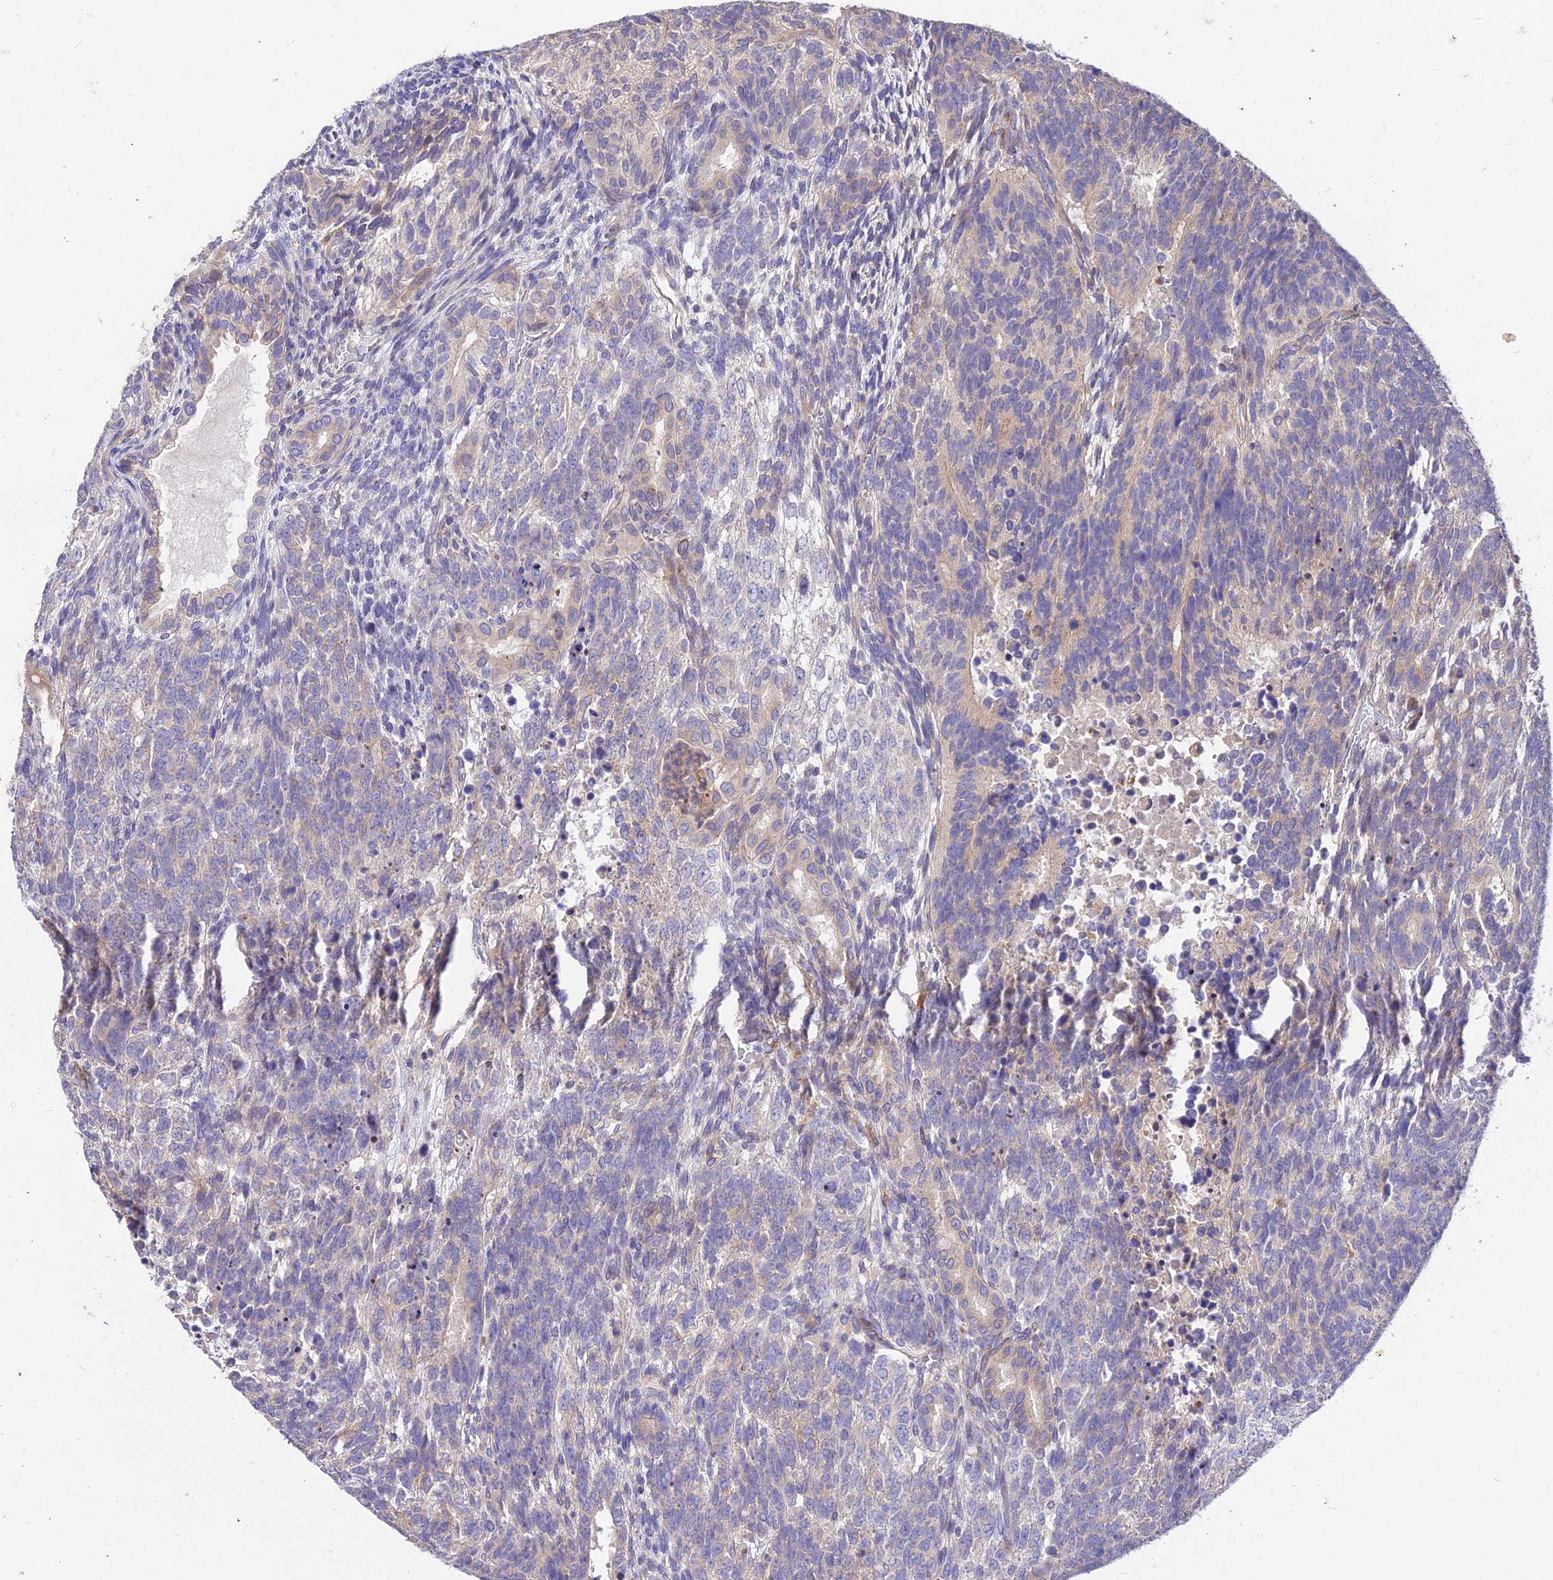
{"staining": {"intensity": "weak", "quantity": "<25%", "location": "cytoplasmic/membranous"}, "tissue": "testis cancer", "cell_type": "Tumor cells", "image_type": "cancer", "snomed": [{"axis": "morphology", "description": "Carcinoma, Embryonal, NOS"}, {"axis": "topography", "description": "Testis"}], "caption": "This is an IHC image of human testis embryonal carcinoma. There is no staining in tumor cells.", "gene": "ROCK1", "patient": {"sex": "male", "age": 23}}